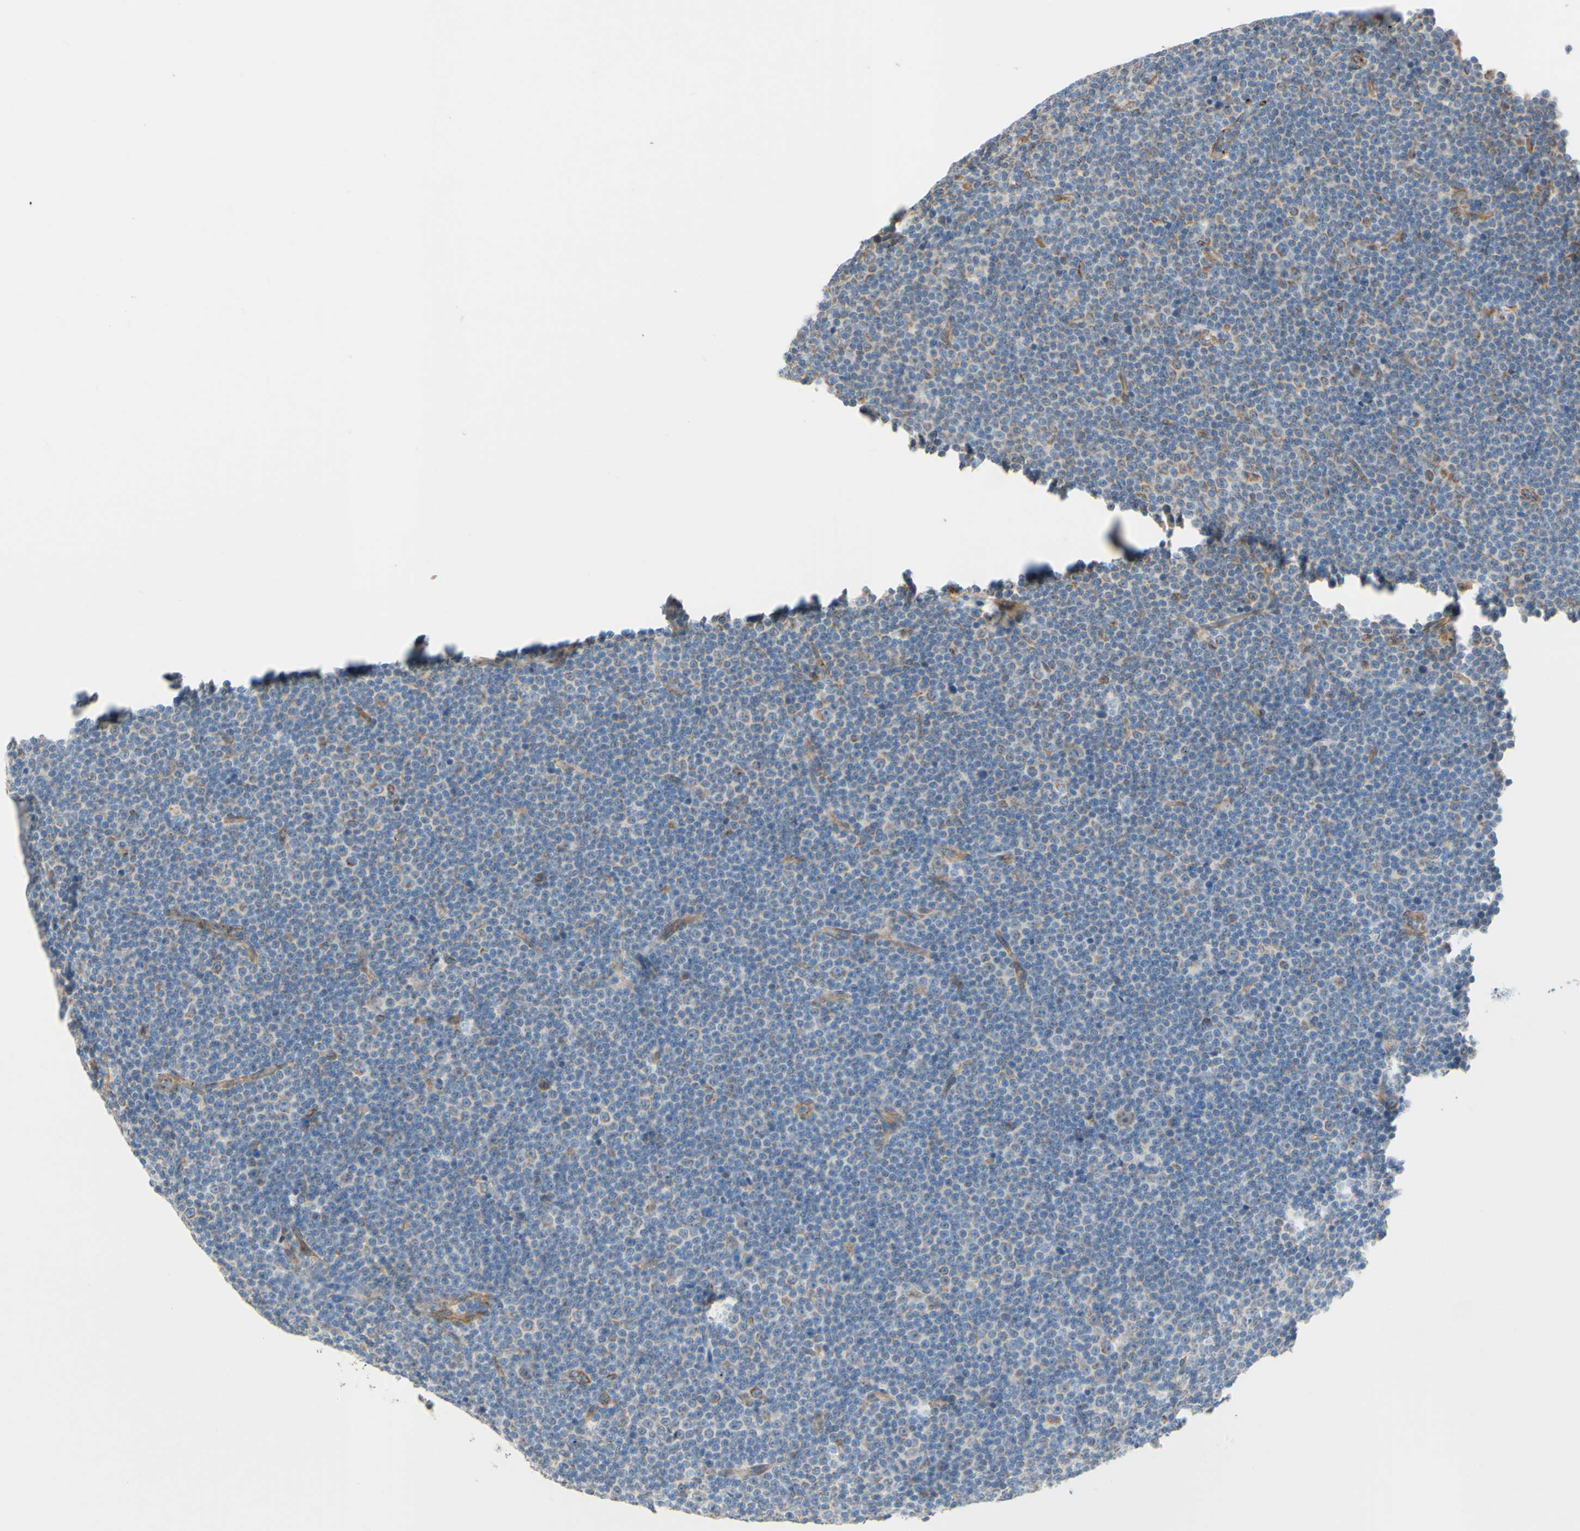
{"staining": {"intensity": "weak", "quantity": "<25%", "location": "cytoplasmic/membranous"}, "tissue": "lymphoma", "cell_type": "Tumor cells", "image_type": "cancer", "snomed": [{"axis": "morphology", "description": "Malignant lymphoma, non-Hodgkin's type, Low grade"}, {"axis": "topography", "description": "Lymph node"}], "caption": "The IHC photomicrograph has no significant positivity in tumor cells of malignant lymphoma, non-Hodgkin's type (low-grade) tissue.", "gene": "ENDOD1", "patient": {"sex": "female", "age": 67}}